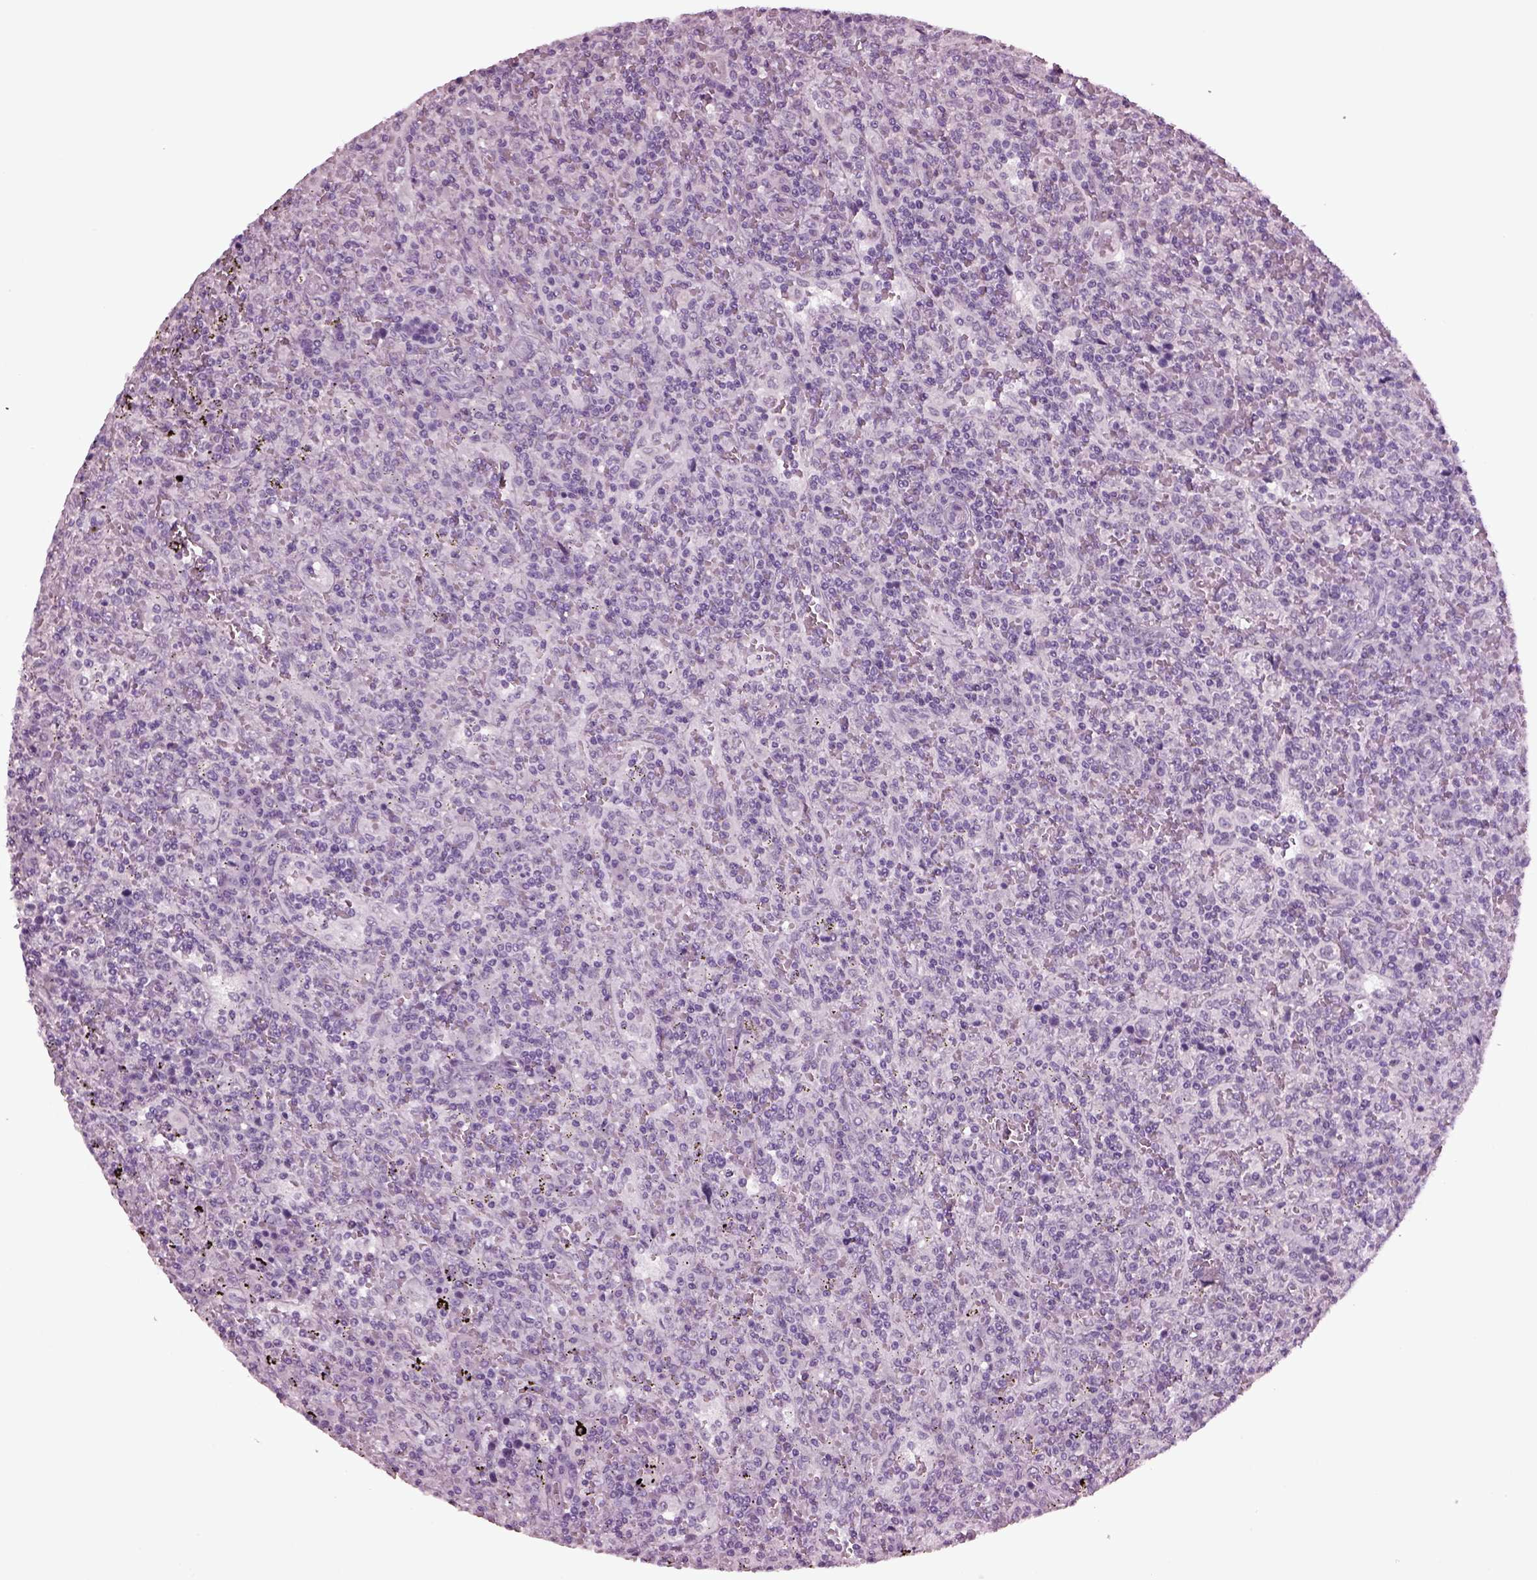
{"staining": {"intensity": "negative", "quantity": "none", "location": "none"}, "tissue": "lymphoma", "cell_type": "Tumor cells", "image_type": "cancer", "snomed": [{"axis": "morphology", "description": "Malignant lymphoma, non-Hodgkin's type, Low grade"}, {"axis": "topography", "description": "Spleen"}], "caption": "The IHC photomicrograph has no significant staining in tumor cells of lymphoma tissue.", "gene": "TPPP2", "patient": {"sex": "male", "age": 62}}